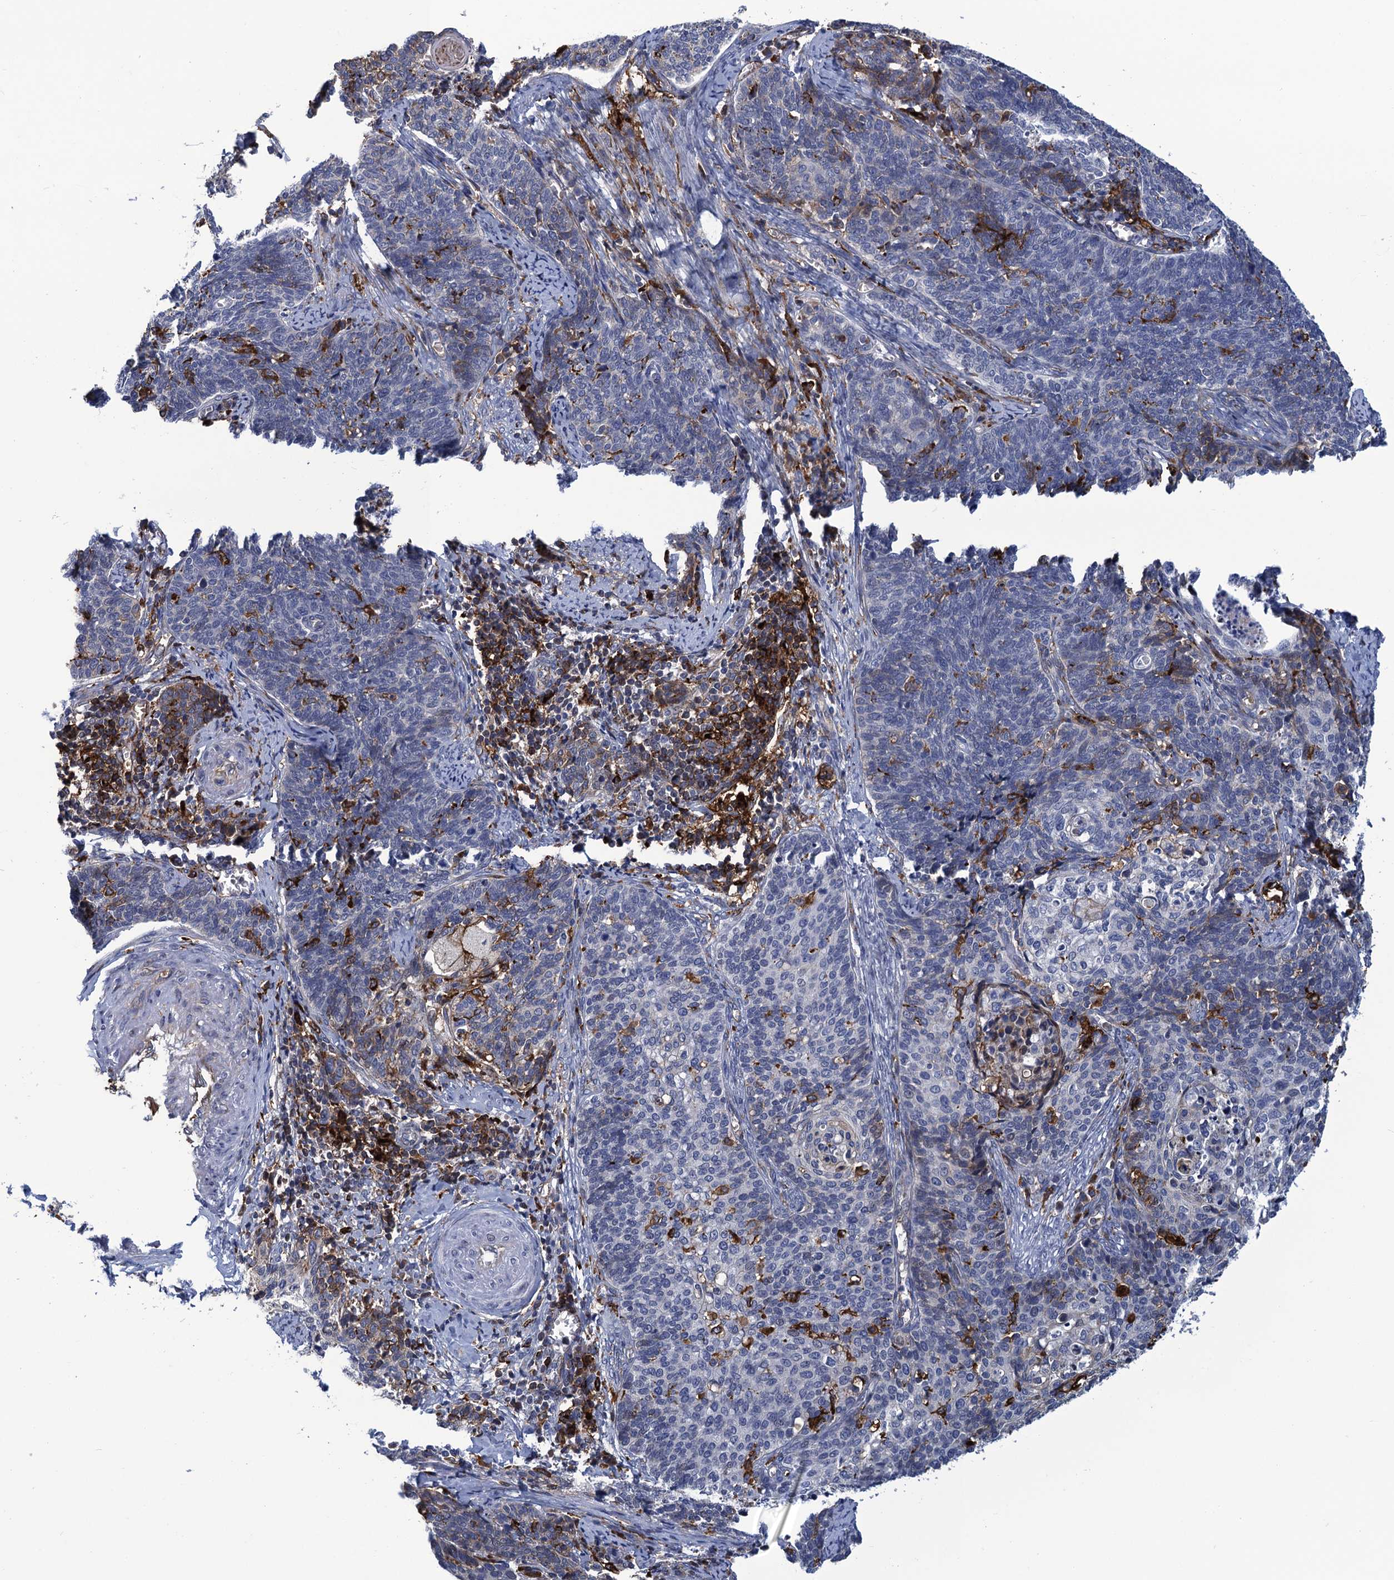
{"staining": {"intensity": "negative", "quantity": "none", "location": "none"}, "tissue": "cervical cancer", "cell_type": "Tumor cells", "image_type": "cancer", "snomed": [{"axis": "morphology", "description": "Squamous cell carcinoma, NOS"}, {"axis": "topography", "description": "Cervix"}], "caption": "This is an immunohistochemistry micrograph of cervical cancer (squamous cell carcinoma). There is no expression in tumor cells.", "gene": "DNHD1", "patient": {"sex": "female", "age": 39}}